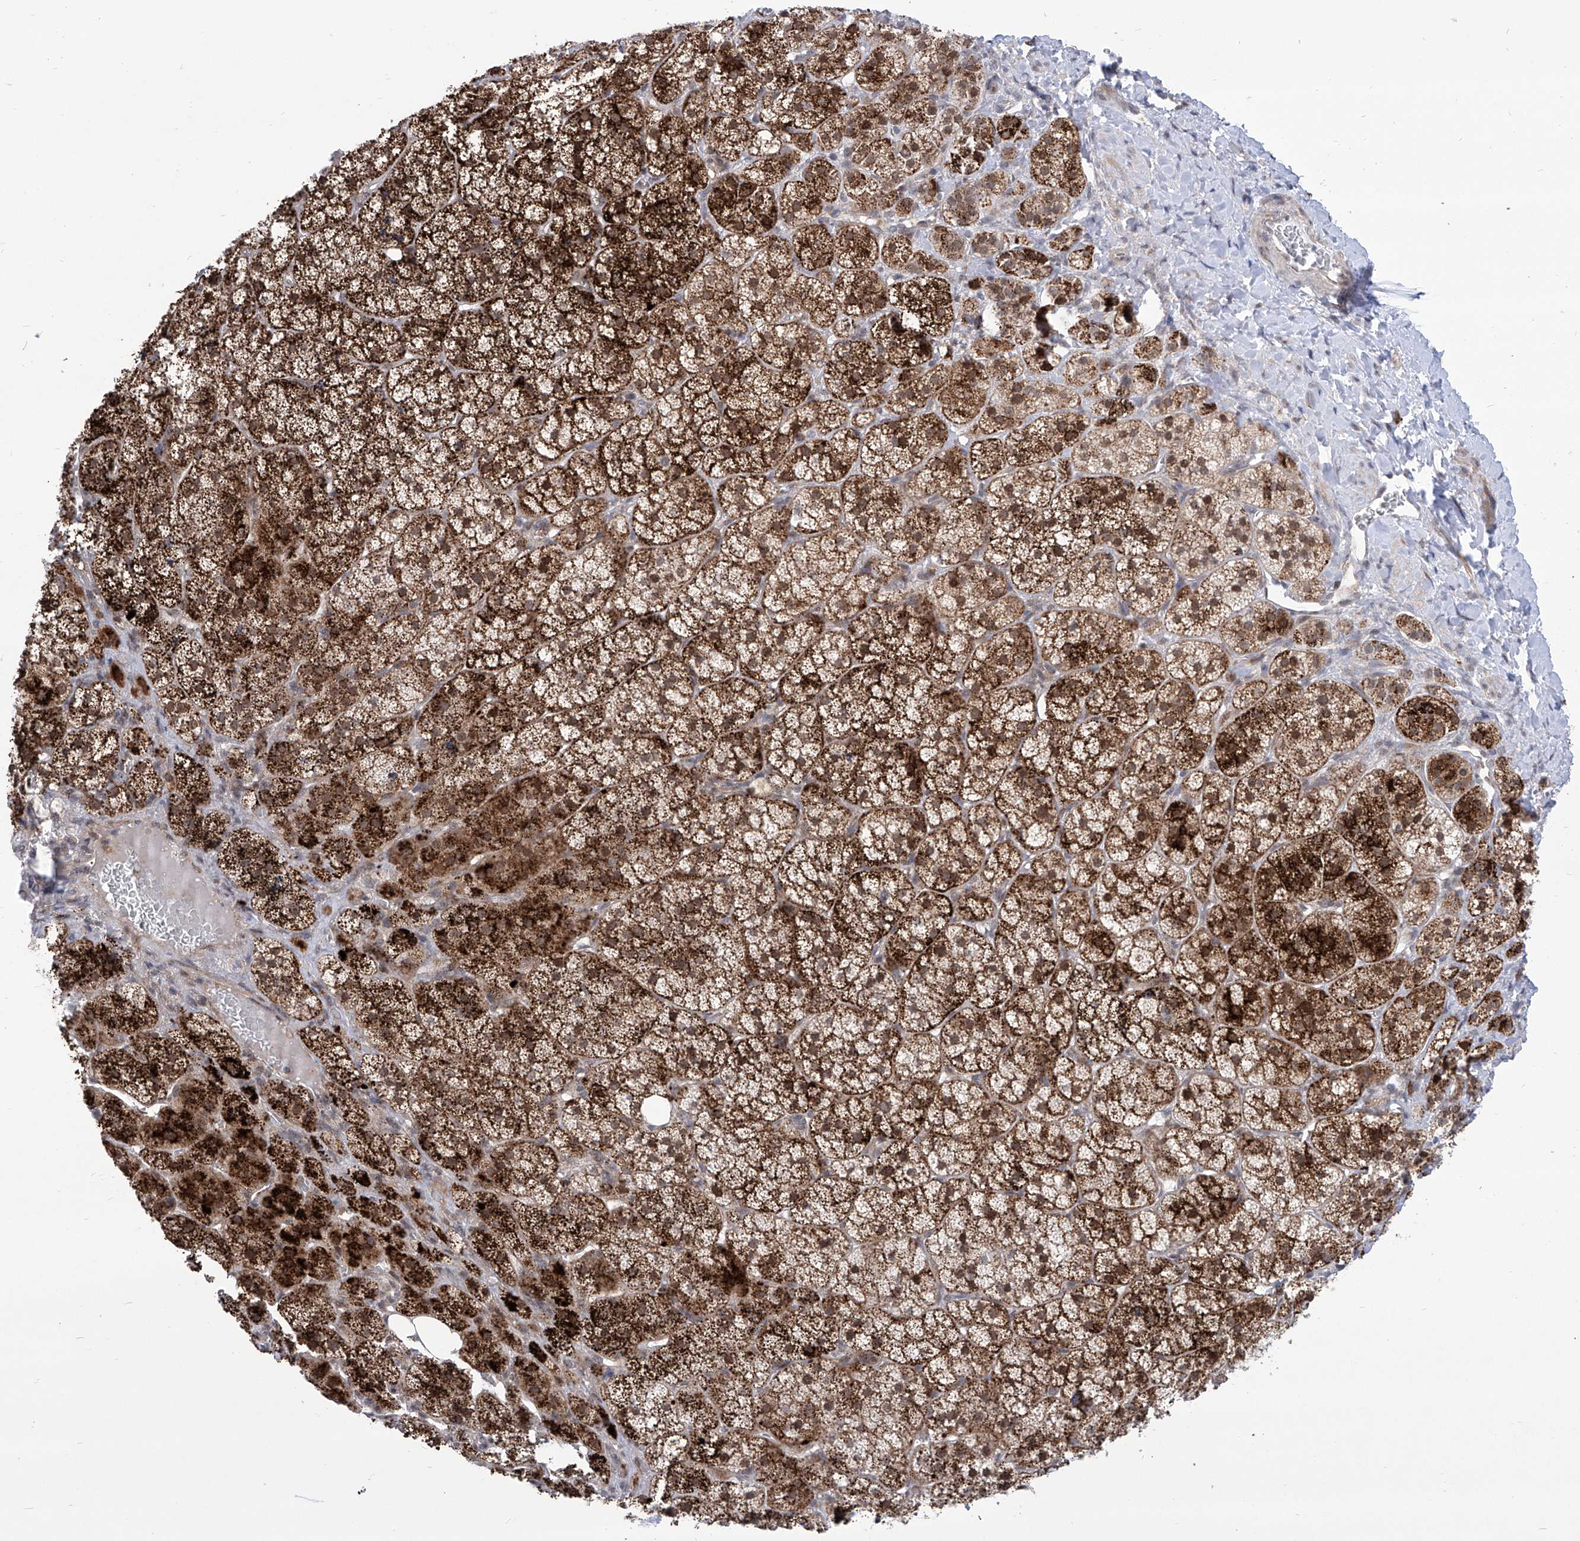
{"staining": {"intensity": "strong", "quantity": ">75%", "location": "cytoplasmic/membranous"}, "tissue": "adrenal gland", "cell_type": "Glandular cells", "image_type": "normal", "snomed": [{"axis": "morphology", "description": "Normal tissue, NOS"}, {"axis": "topography", "description": "Adrenal gland"}], "caption": "Glandular cells display strong cytoplasmic/membranous expression in approximately >75% of cells in unremarkable adrenal gland.", "gene": "CEP290", "patient": {"sex": "female", "age": 44}}